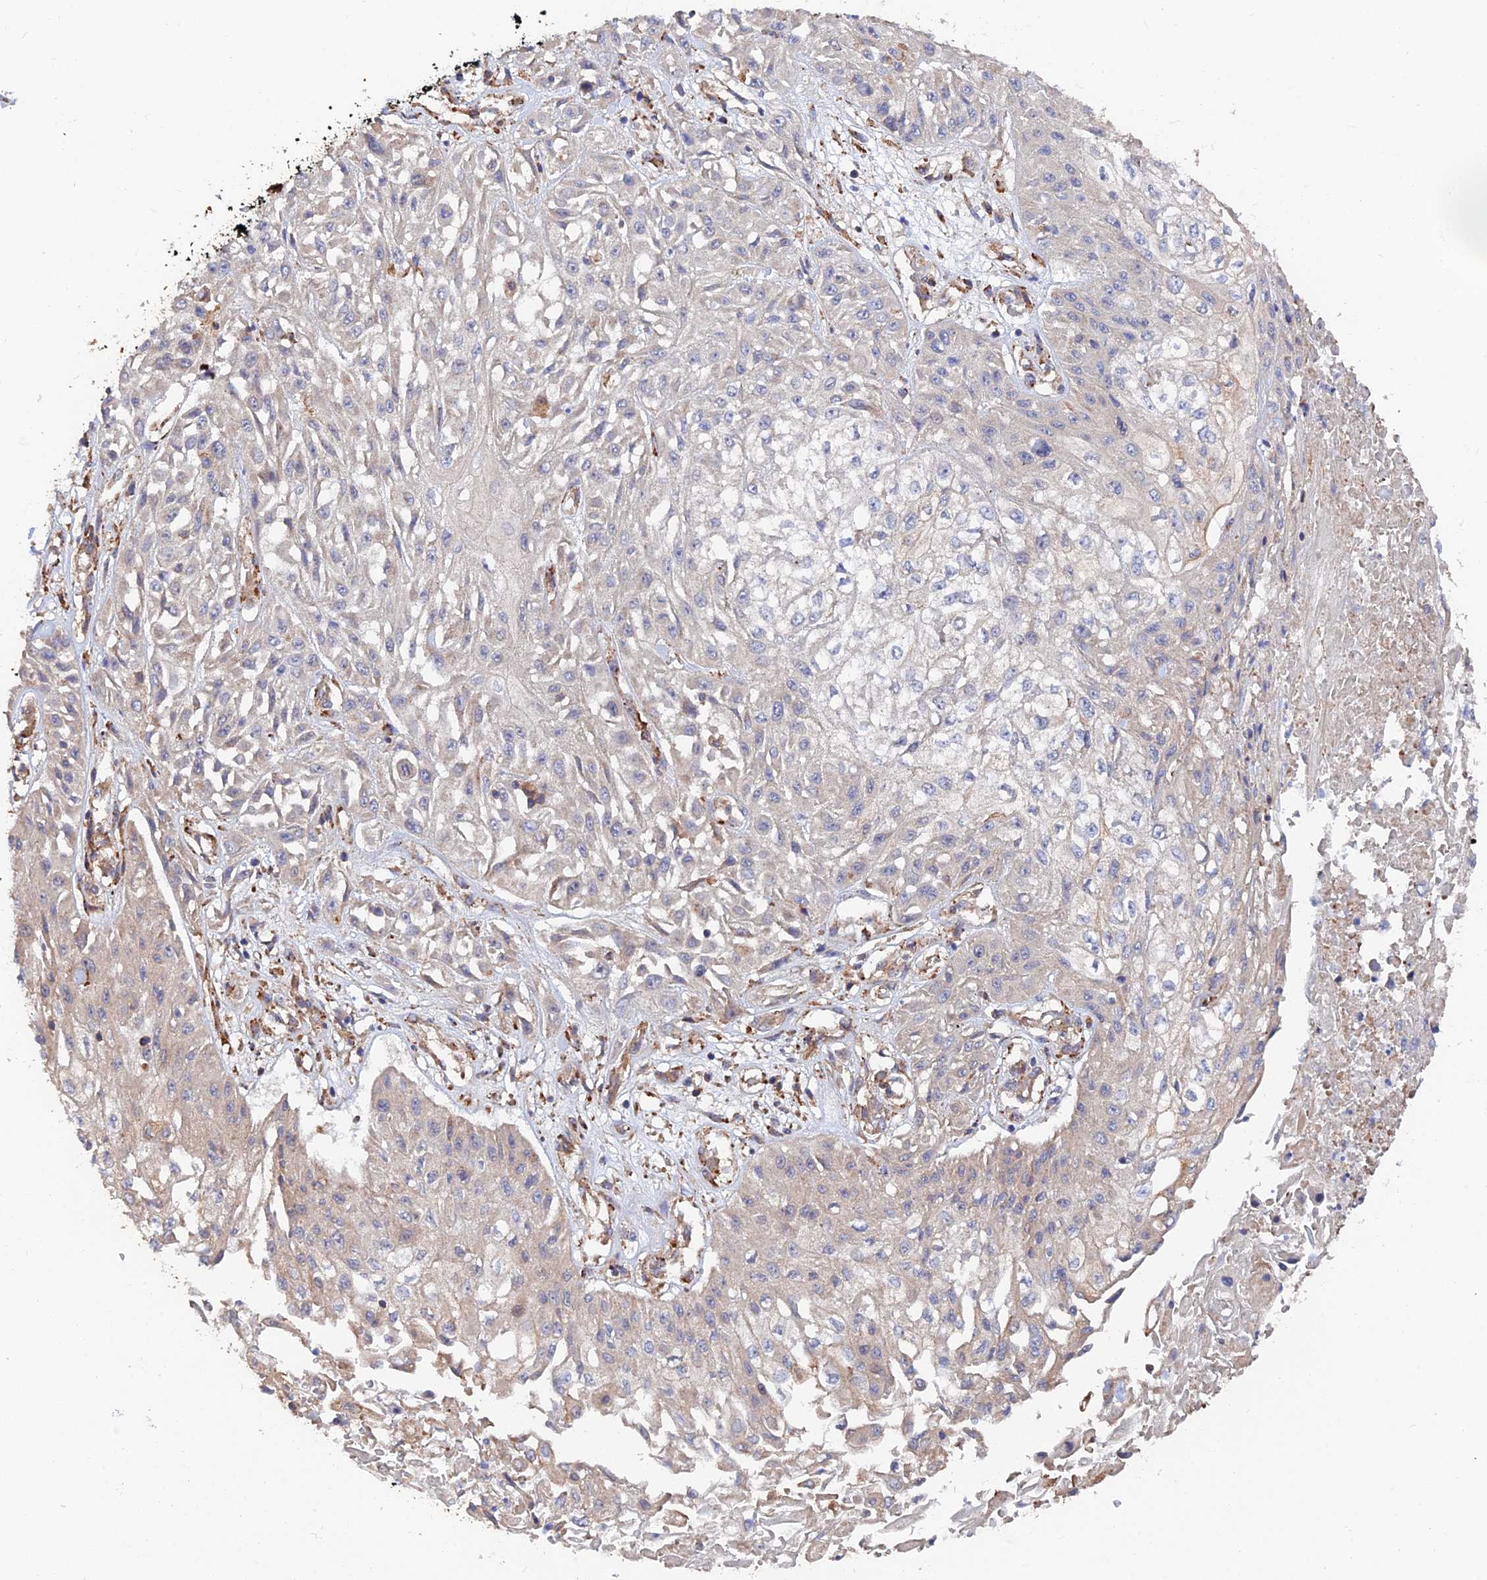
{"staining": {"intensity": "negative", "quantity": "none", "location": "none"}, "tissue": "skin cancer", "cell_type": "Tumor cells", "image_type": "cancer", "snomed": [{"axis": "morphology", "description": "Squamous cell carcinoma, NOS"}, {"axis": "morphology", "description": "Squamous cell carcinoma, metastatic, NOS"}, {"axis": "topography", "description": "Skin"}, {"axis": "topography", "description": "Lymph node"}], "caption": "This is an IHC image of human skin metastatic squamous cell carcinoma. There is no staining in tumor cells.", "gene": "WBP11", "patient": {"sex": "male", "age": 75}}